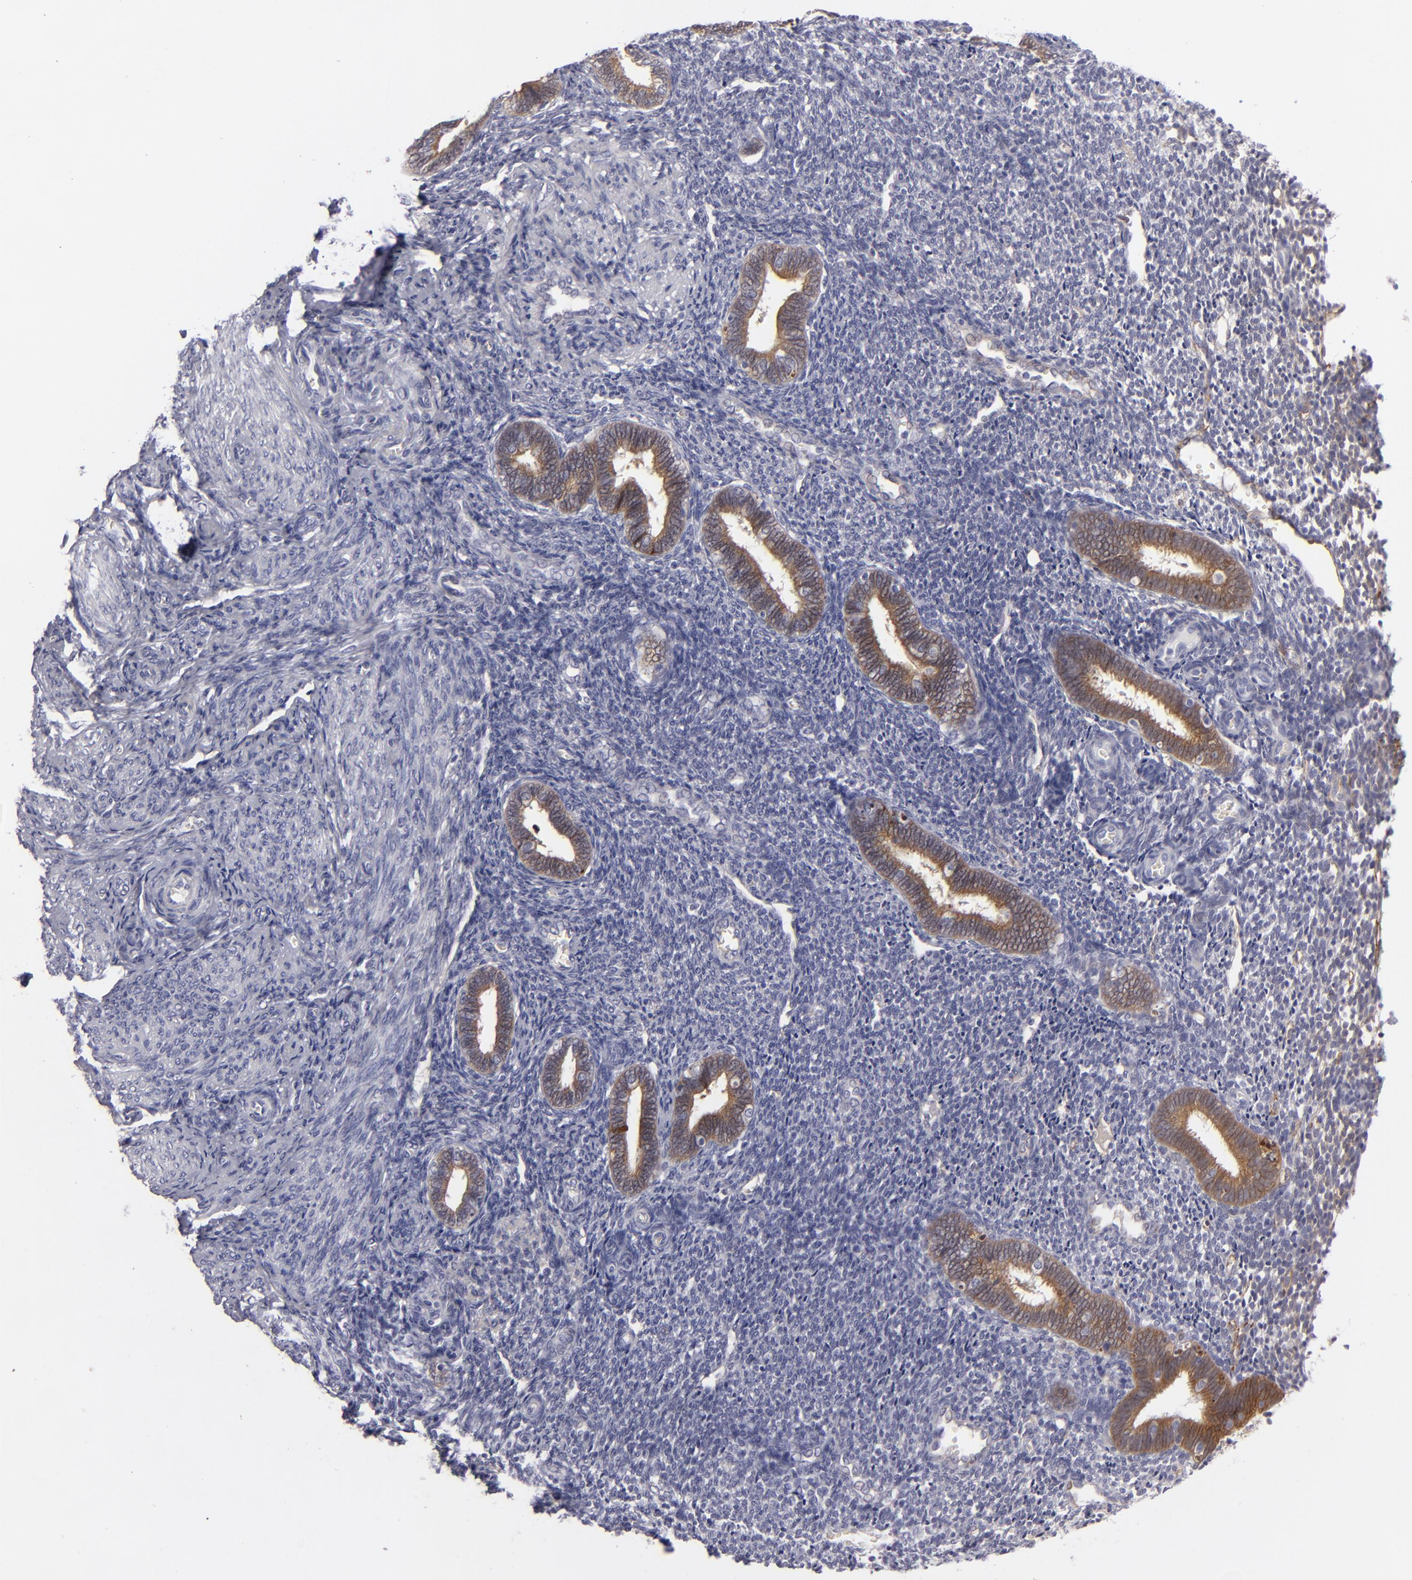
{"staining": {"intensity": "negative", "quantity": "none", "location": "none"}, "tissue": "endometrium", "cell_type": "Cells in endometrial stroma", "image_type": "normal", "snomed": [{"axis": "morphology", "description": "Normal tissue, NOS"}, {"axis": "topography", "description": "Endometrium"}], "caption": "Endometrium was stained to show a protein in brown. There is no significant expression in cells in endometrial stroma.", "gene": "JUP", "patient": {"sex": "female", "age": 27}}